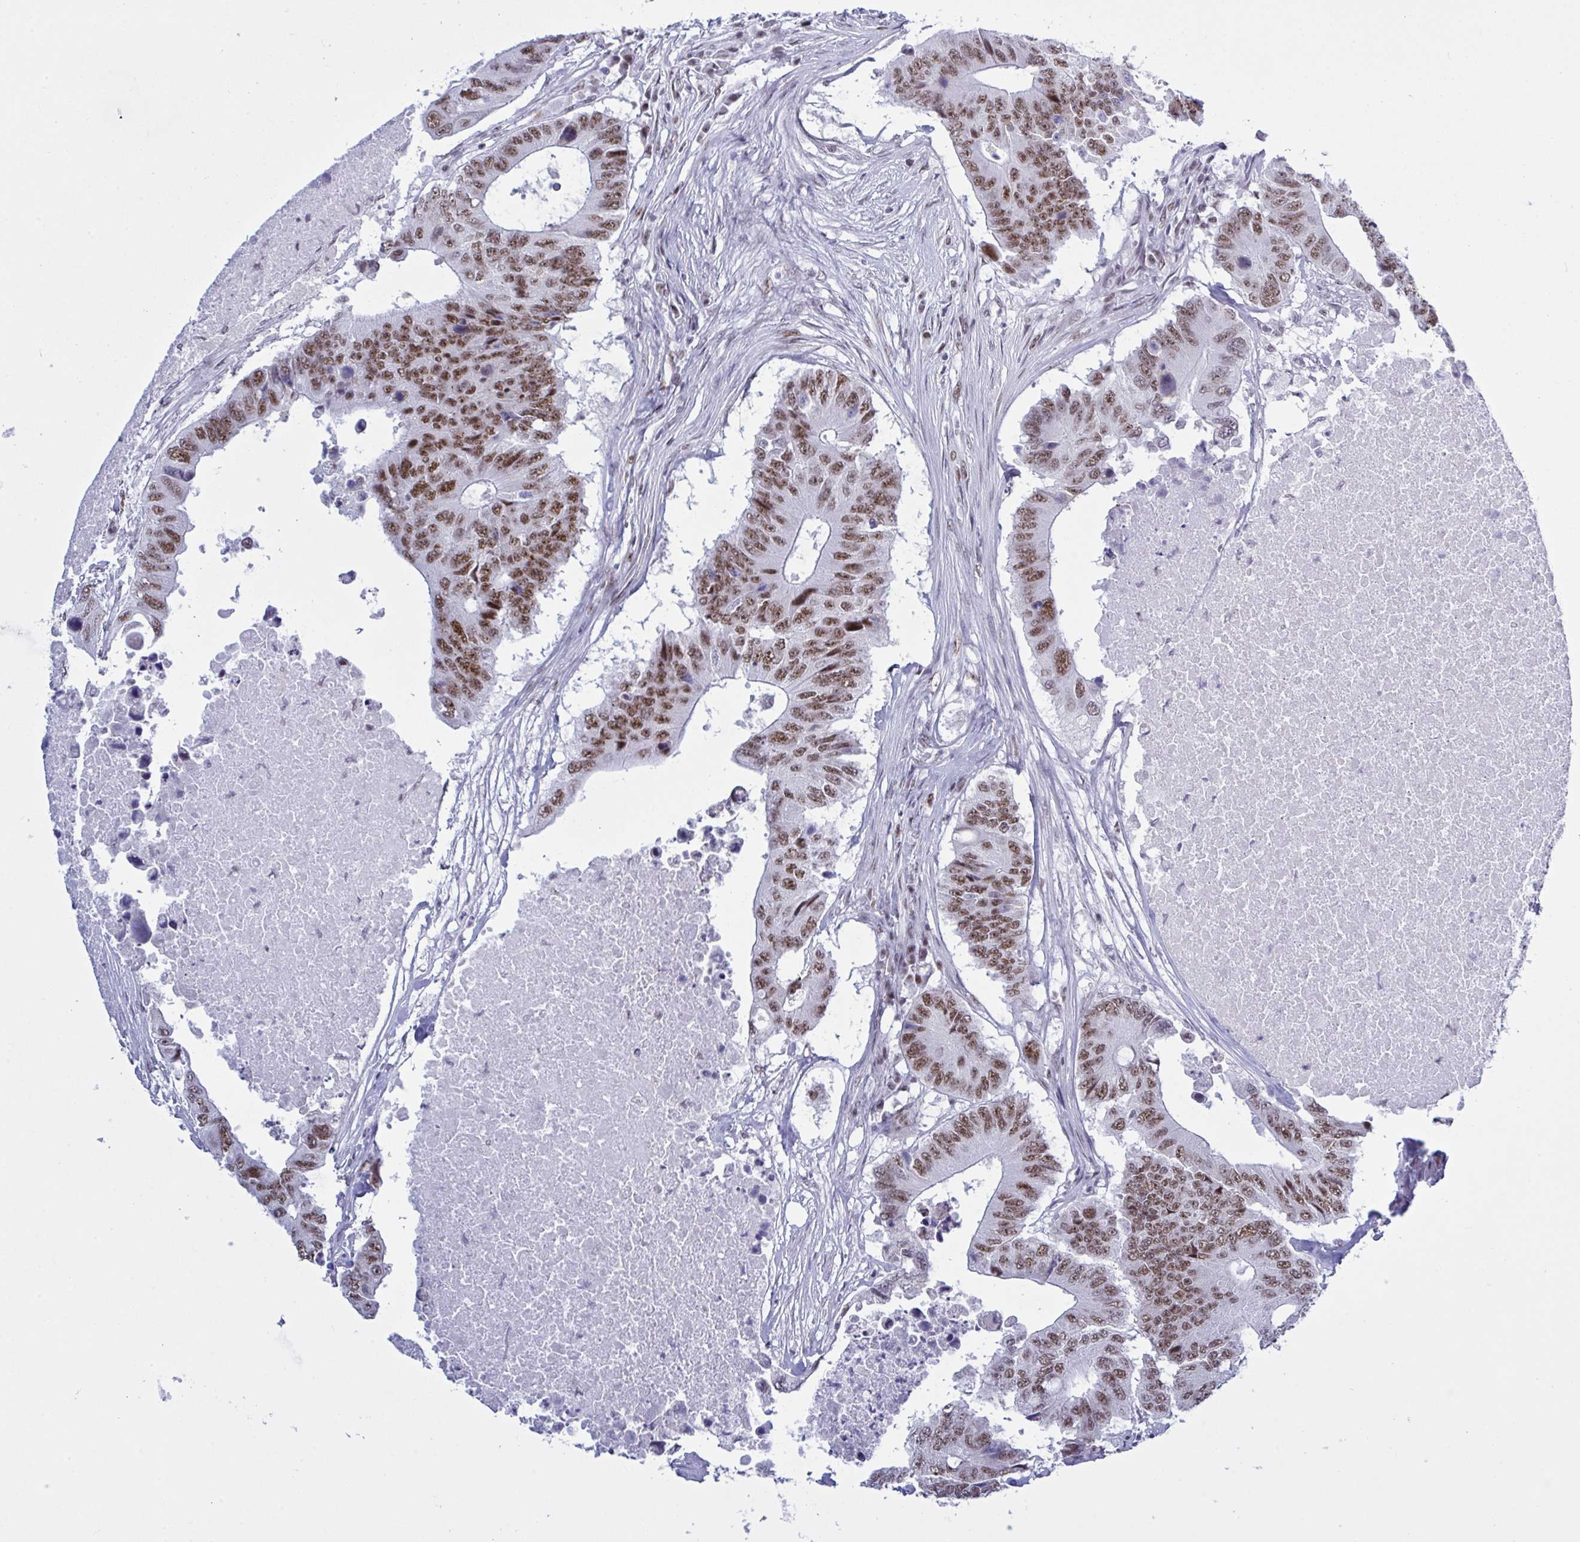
{"staining": {"intensity": "moderate", "quantity": ">75%", "location": "nuclear"}, "tissue": "colorectal cancer", "cell_type": "Tumor cells", "image_type": "cancer", "snomed": [{"axis": "morphology", "description": "Adenocarcinoma, NOS"}, {"axis": "topography", "description": "Colon"}], "caption": "Colorectal cancer stained for a protein shows moderate nuclear positivity in tumor cells.", "gene": "PPP1R10", "patient": {"sex": "male", "age": 71}}